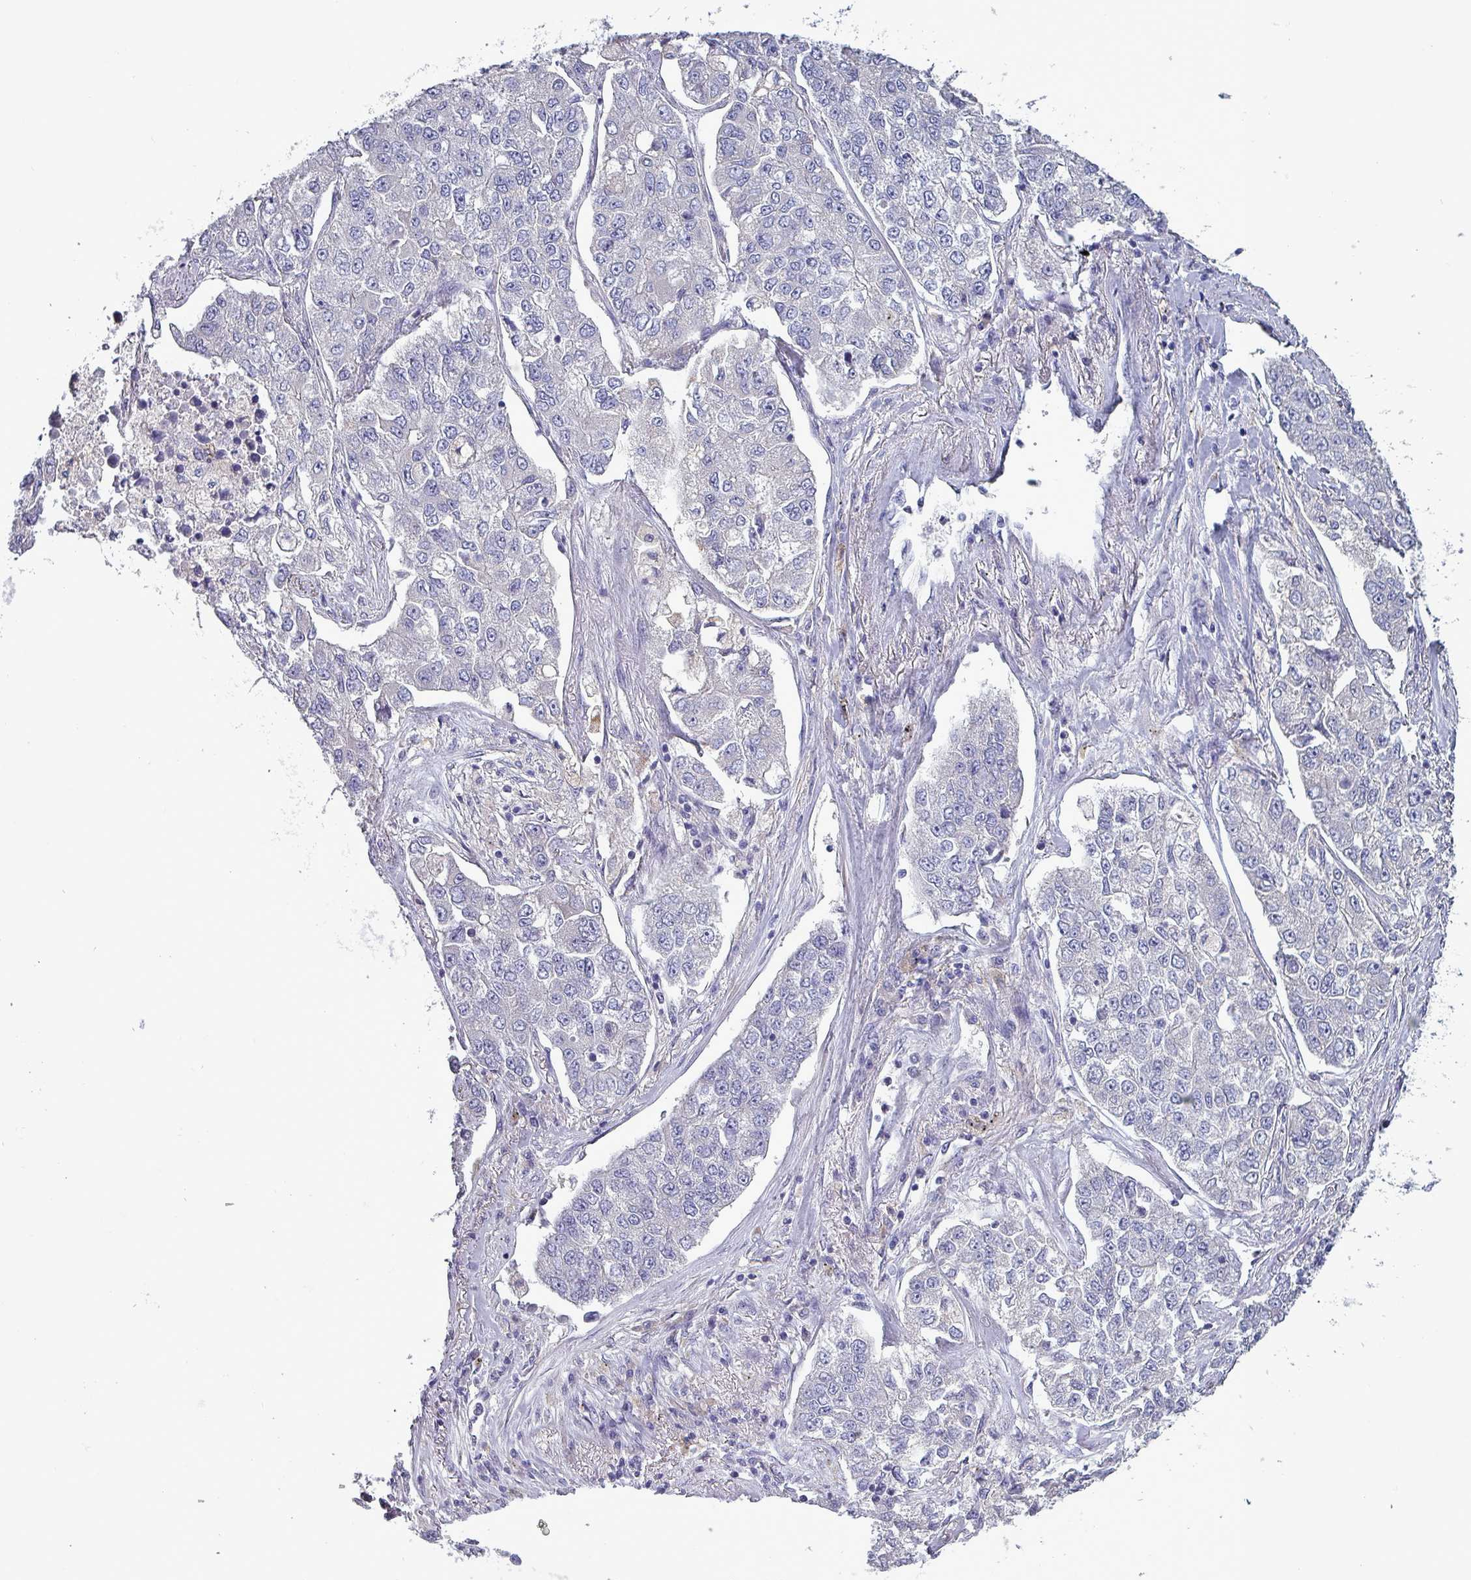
{"staining": {"intensity": "negative", "quantity": "none", "location": "none"}, "tissue": "lung cancer", "cell_type": "Tumor cells", "image_type": "cancer", "snomed": [{"axis": "morphology", "description": "Adenocarcinoma, NOS"}, {"axis": "topography", "description": "Lung"}], "caption": "Immunohistochemistry micrograph of human lung cancer stained for a protein (brown), which demonstrates no positivity in tumor cells.", "gene": "HSD3B7", "patient": {"sex": "male", "age": 49}}